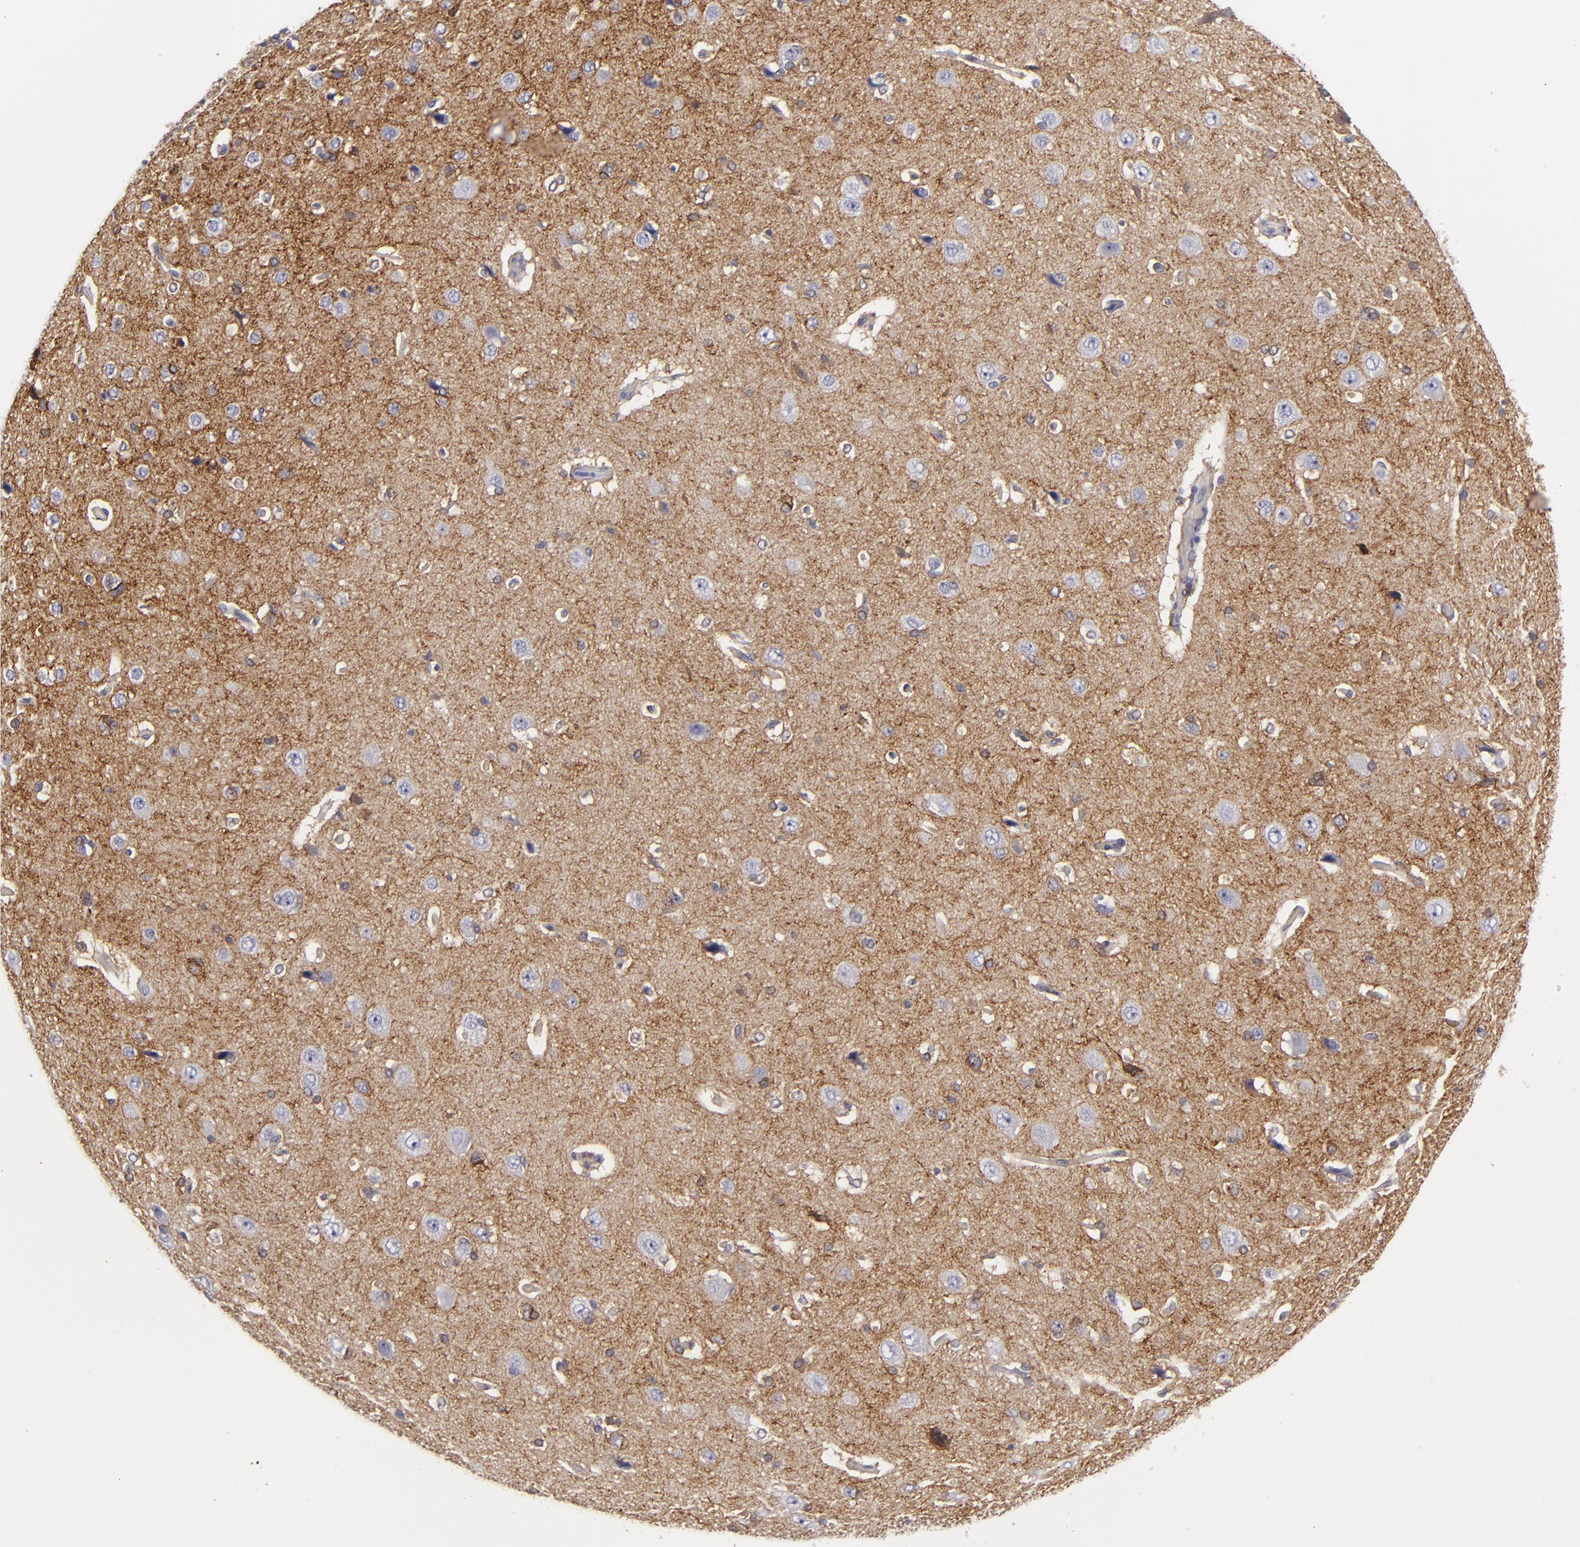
{"staining": {"intensity": "moderate", "quantity": ">75%", "location": "cytoplasmic/membranous"}, "tissue": "cerebral cortex", "cell_type": "Endothelial cells", "image_type": "normal", "snomed": [{"axis": "morphology", "description": "Normal tissue, NOS"}, {"axis": "topography", "description": "Cerebral cortex"}], "caption": "IHC (DAB) staining of benign cerebral cortex displays moderate cytoplasmic/membranous protein staining in approximately >75% of endothelial cells.", "gene": "ALCAM", "patient": {"sex": "female", "age": 45}}